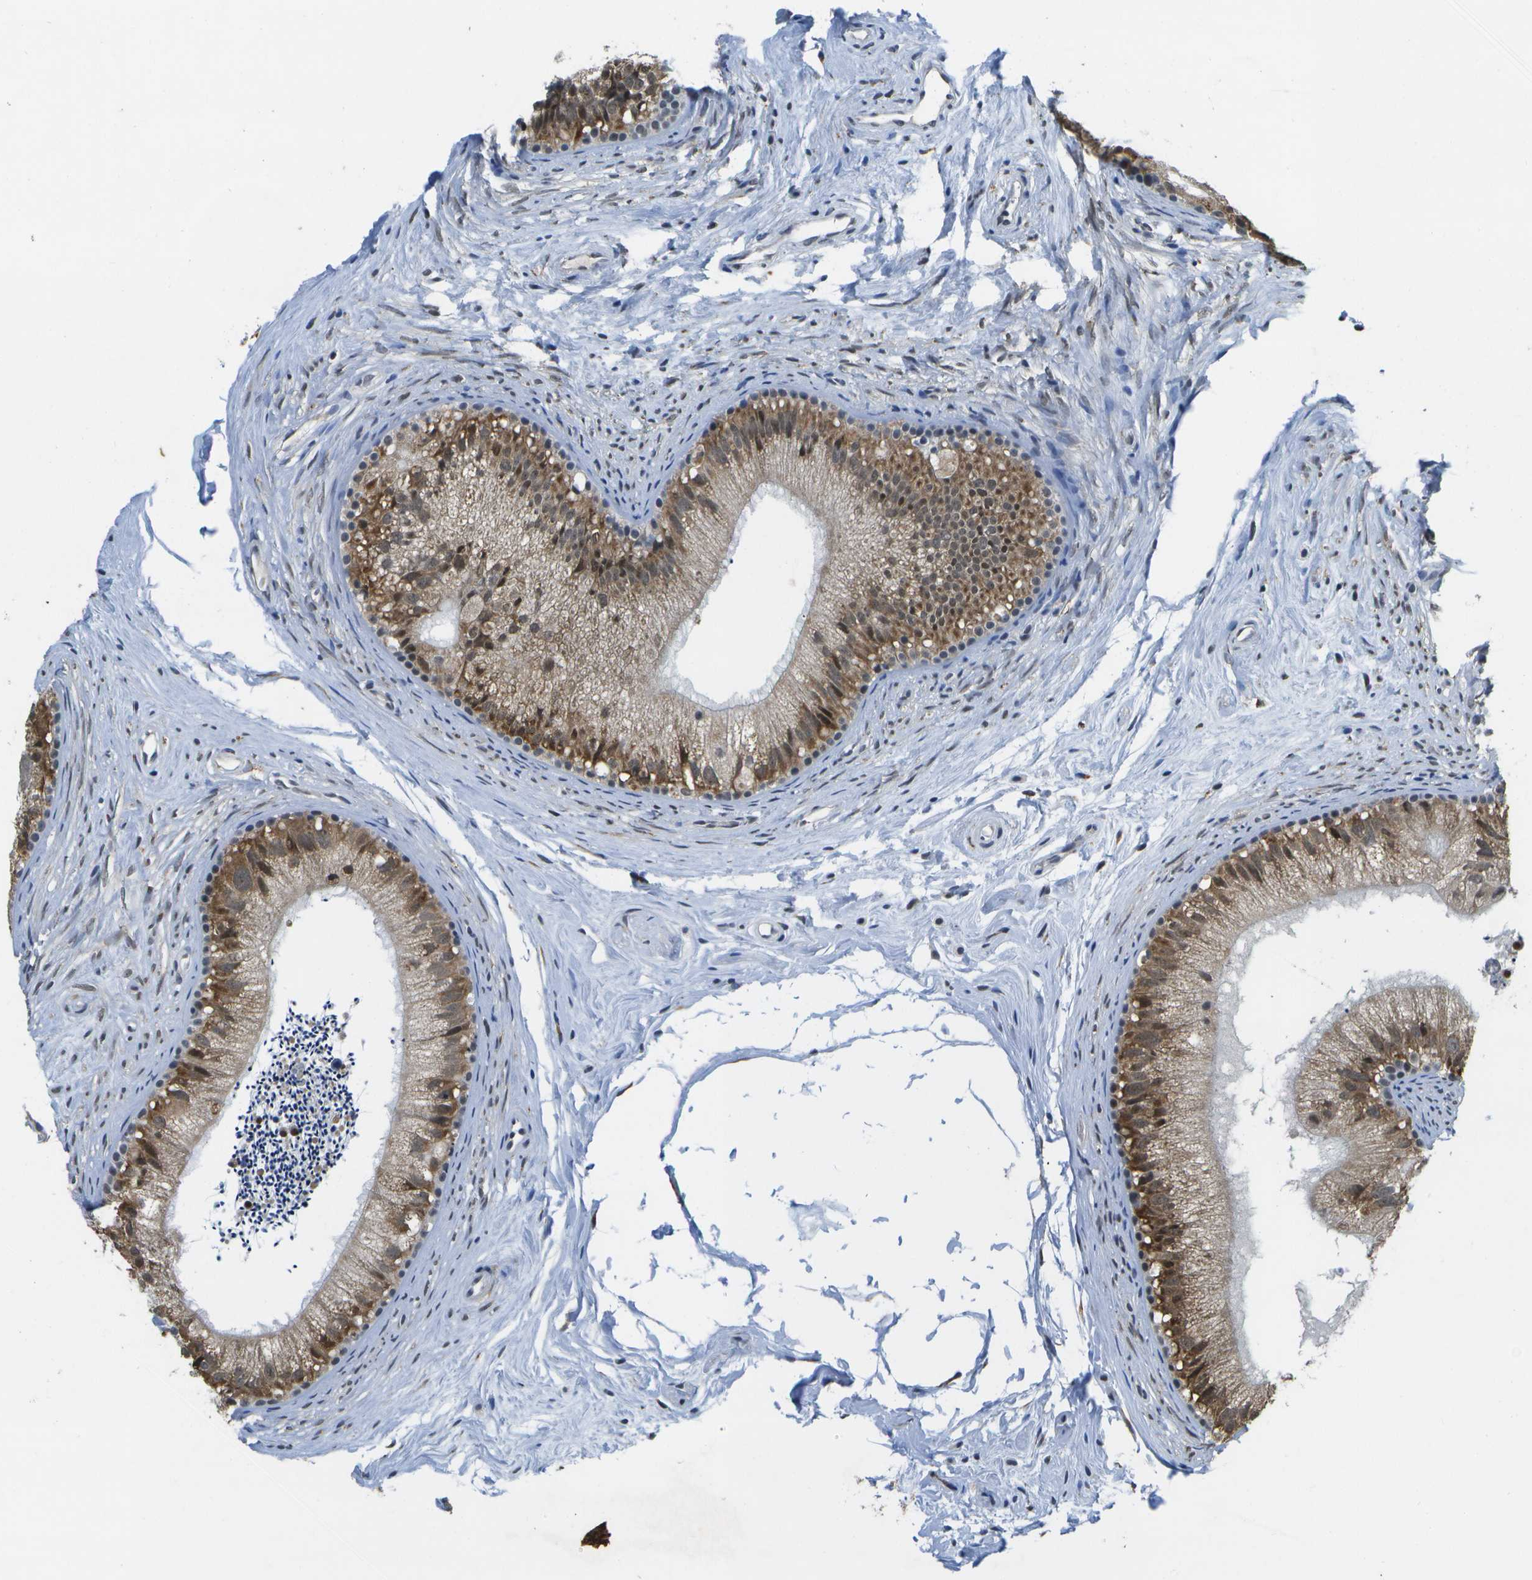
{"staining": {"intensity": "moderate", "quantity": "25%-75%", "location": "cytoplasmic/membranous,nuclear"}, "tissue": "epididymis", "cell_type": "Glandular cells", "image_type": "normal", "snomed": [{"axis": "morphology", "description": "Normal tissue, NOS"}, {"axis": "topography", "description": "Epididymis"}], "caption": "Immunohistochemistry (IHC) of unremarkable human epididymis reveals medium levels of moderate cytoplasmic/membranous,nuclear positivity in approximately 25%-75% of glandular cells. (DAB IHC, brown staining for protein, blue staining for nuclei).", "gene": "DSE", "patient": {"sex": "male", "age": 56}}